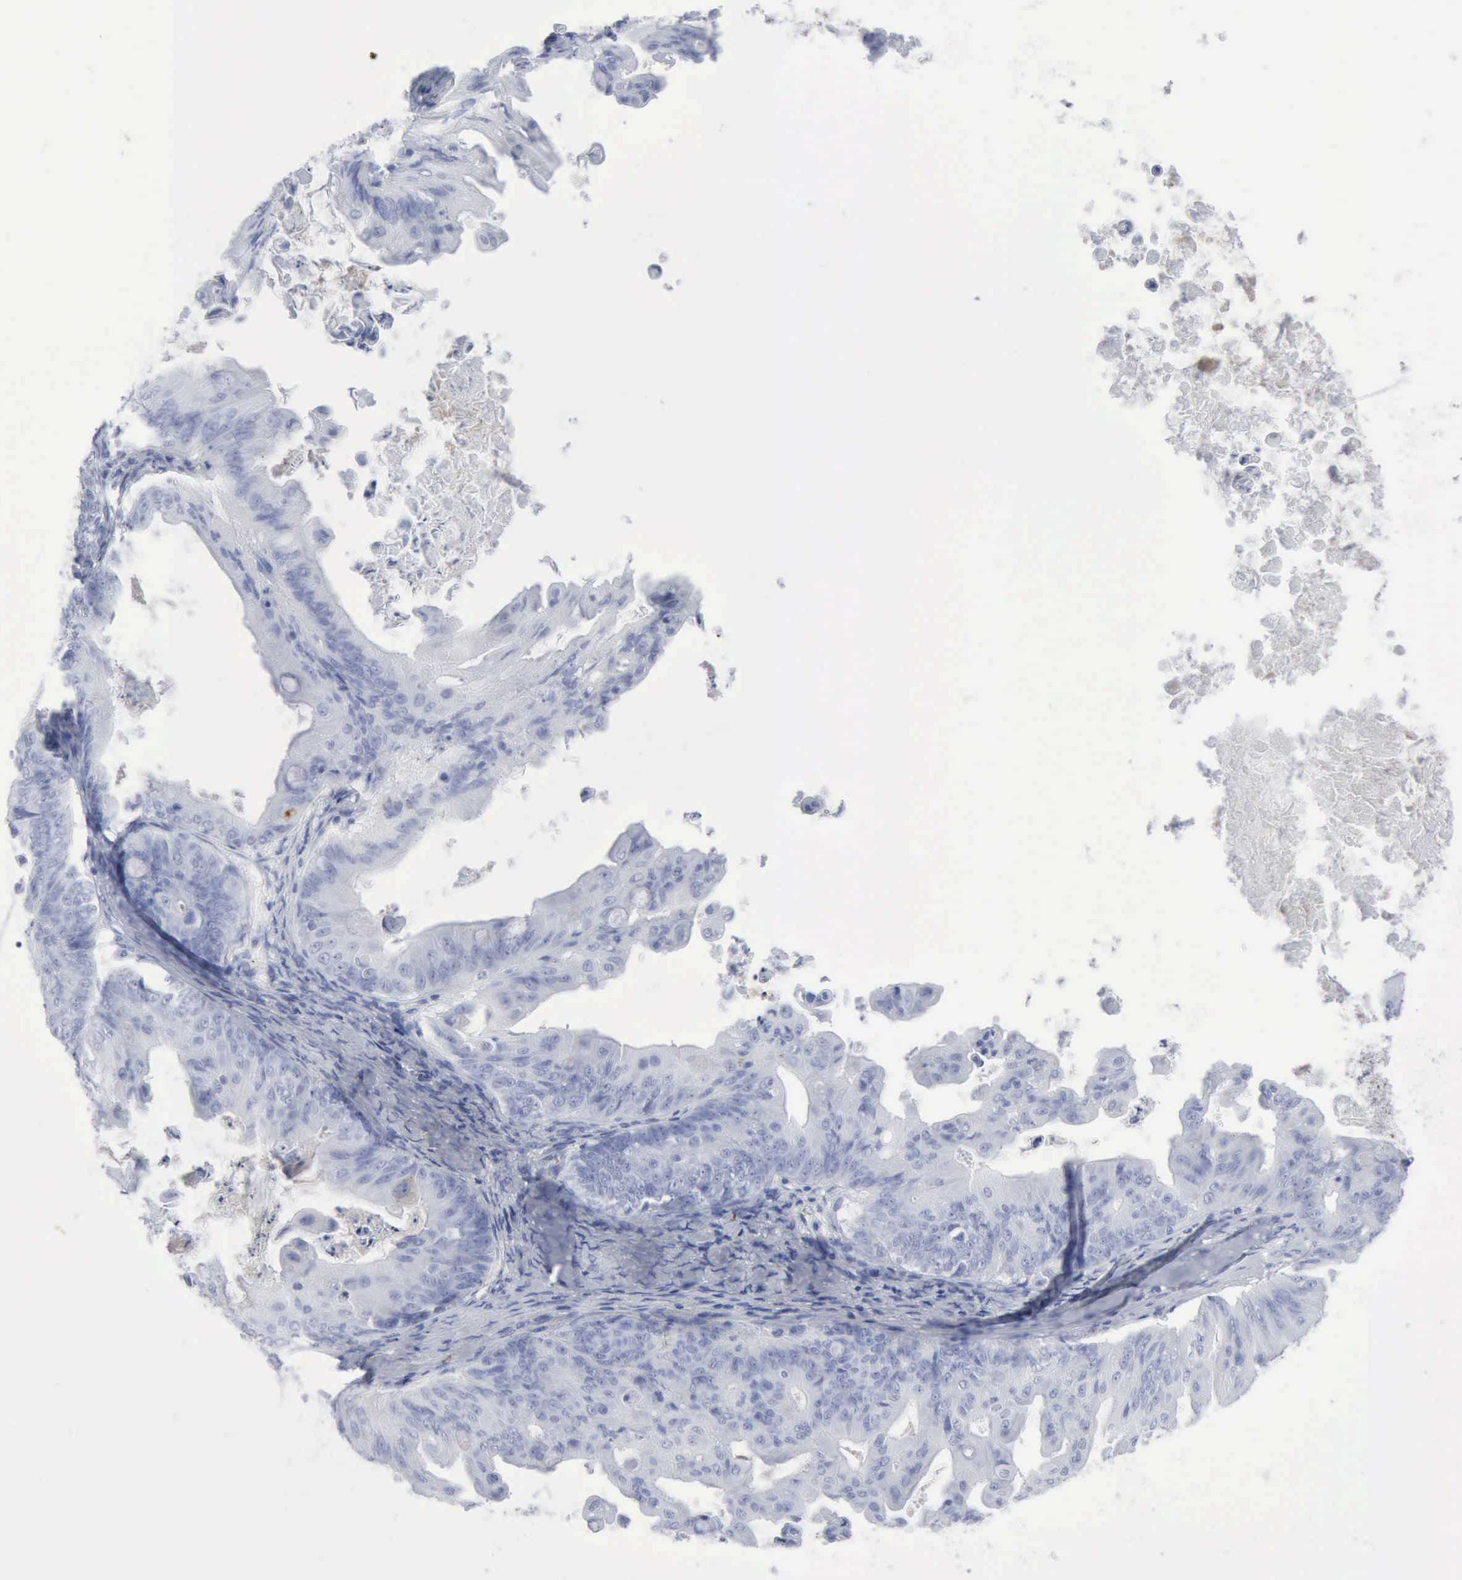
{"staining": {"intensity": "negative", "quantity": "none", "location": "none"}, "tissue": "ovarian cancer", "cell_type": "Tumor cells", "image_type": "cancer", "snomed": [{"axis": "morphology", "description": "Cystadenocarcinoma, mucinous, NOS"}, {"axis": "topography", "description": "Ovary"}], "caption": "Immunohistochemistry (IHC) histopathology image of neoplastic tissue: mucinous cystadenocarcinoma (ovarian) stained with DAB shows no significant protein staining in tumor cells.", "gene": "C4BPA", "patient": {"sex": "female", "age": 37}}